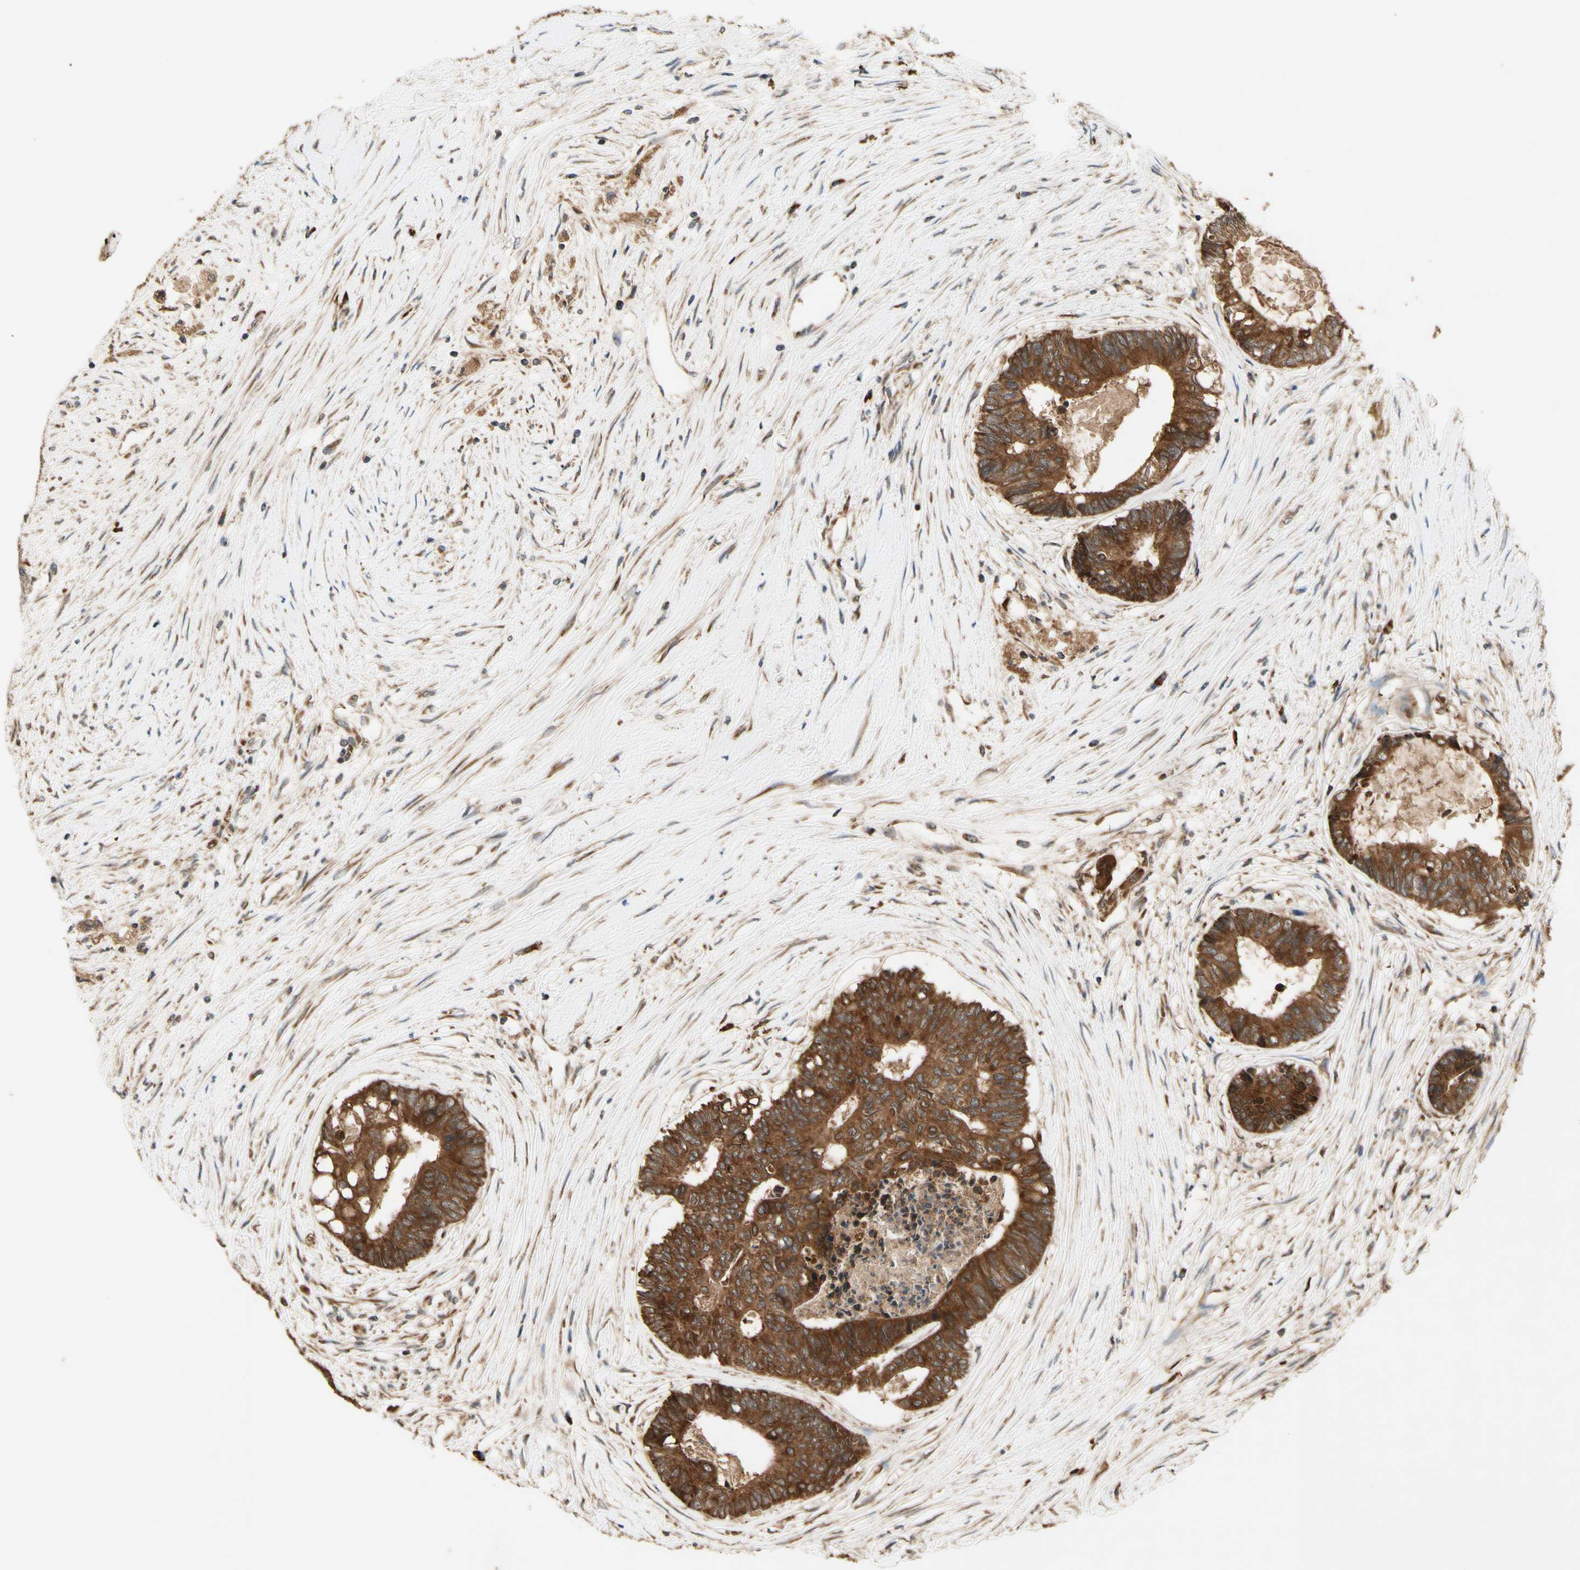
{"staining": {"intensity": "strong", "quantity": ">75%", "location": "cytoplasmic/membranous"}, "tissue": "colorectal cancer", "cell_type": "Tumor cells", "image_type": "cancer", "snomed": [{"axis": "morphology", "description": "Adenocarcinoma, NOS"}, {"axis": "topography", "description": "Rectum"}], "caption": "Immunohistochemistry (IHC) of colorectal cancer demonstrates high levels of strong cytoplasmic/membranous positivity in about >75% of tumor cells. Nuclei are stained in blue.", "gene": "DDOST", "patient": {"sex": "male", "age": 63}}